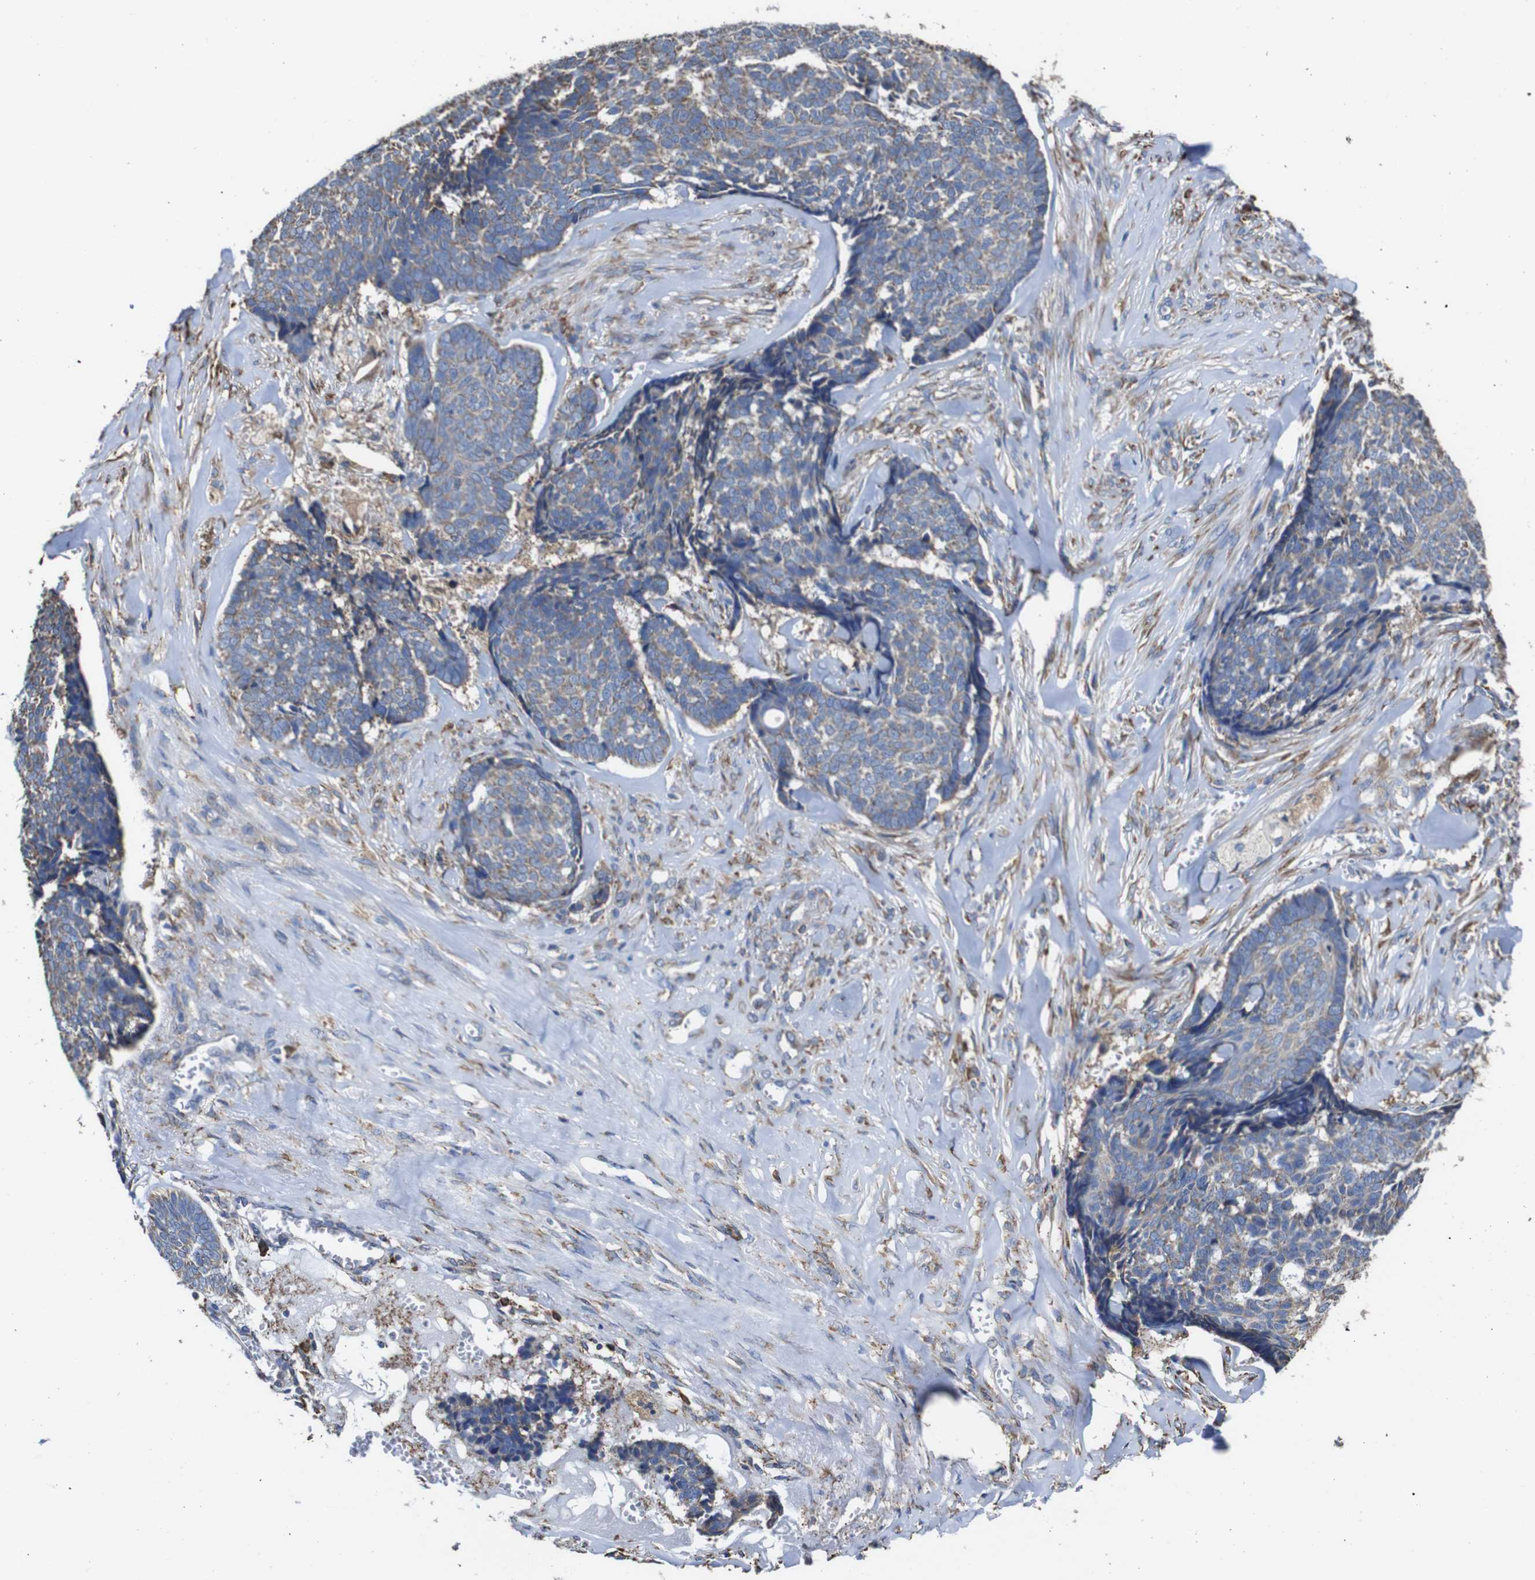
{"staining": {"intensity": "weak", "quantity": "<25%", "location": "cytoplasmic/membranous"}, "tissue": "skin cancer", "cell_type": "Tumor cells", "image_type": "cancer", "snomed": [{"axis": "morphology", "description": "Basal cell carcinoma"}, {"axis": "topography", "description": "Skin"}], "caption": "Immunohistochemistry (IHC) micrograph of neoplastic tissue: skin basal cell carcinoma stained with DAB shows no significant protein positivity in tumor cells.", "gene": "PPIB", "patient": {"sex": "male", "age": 84}}